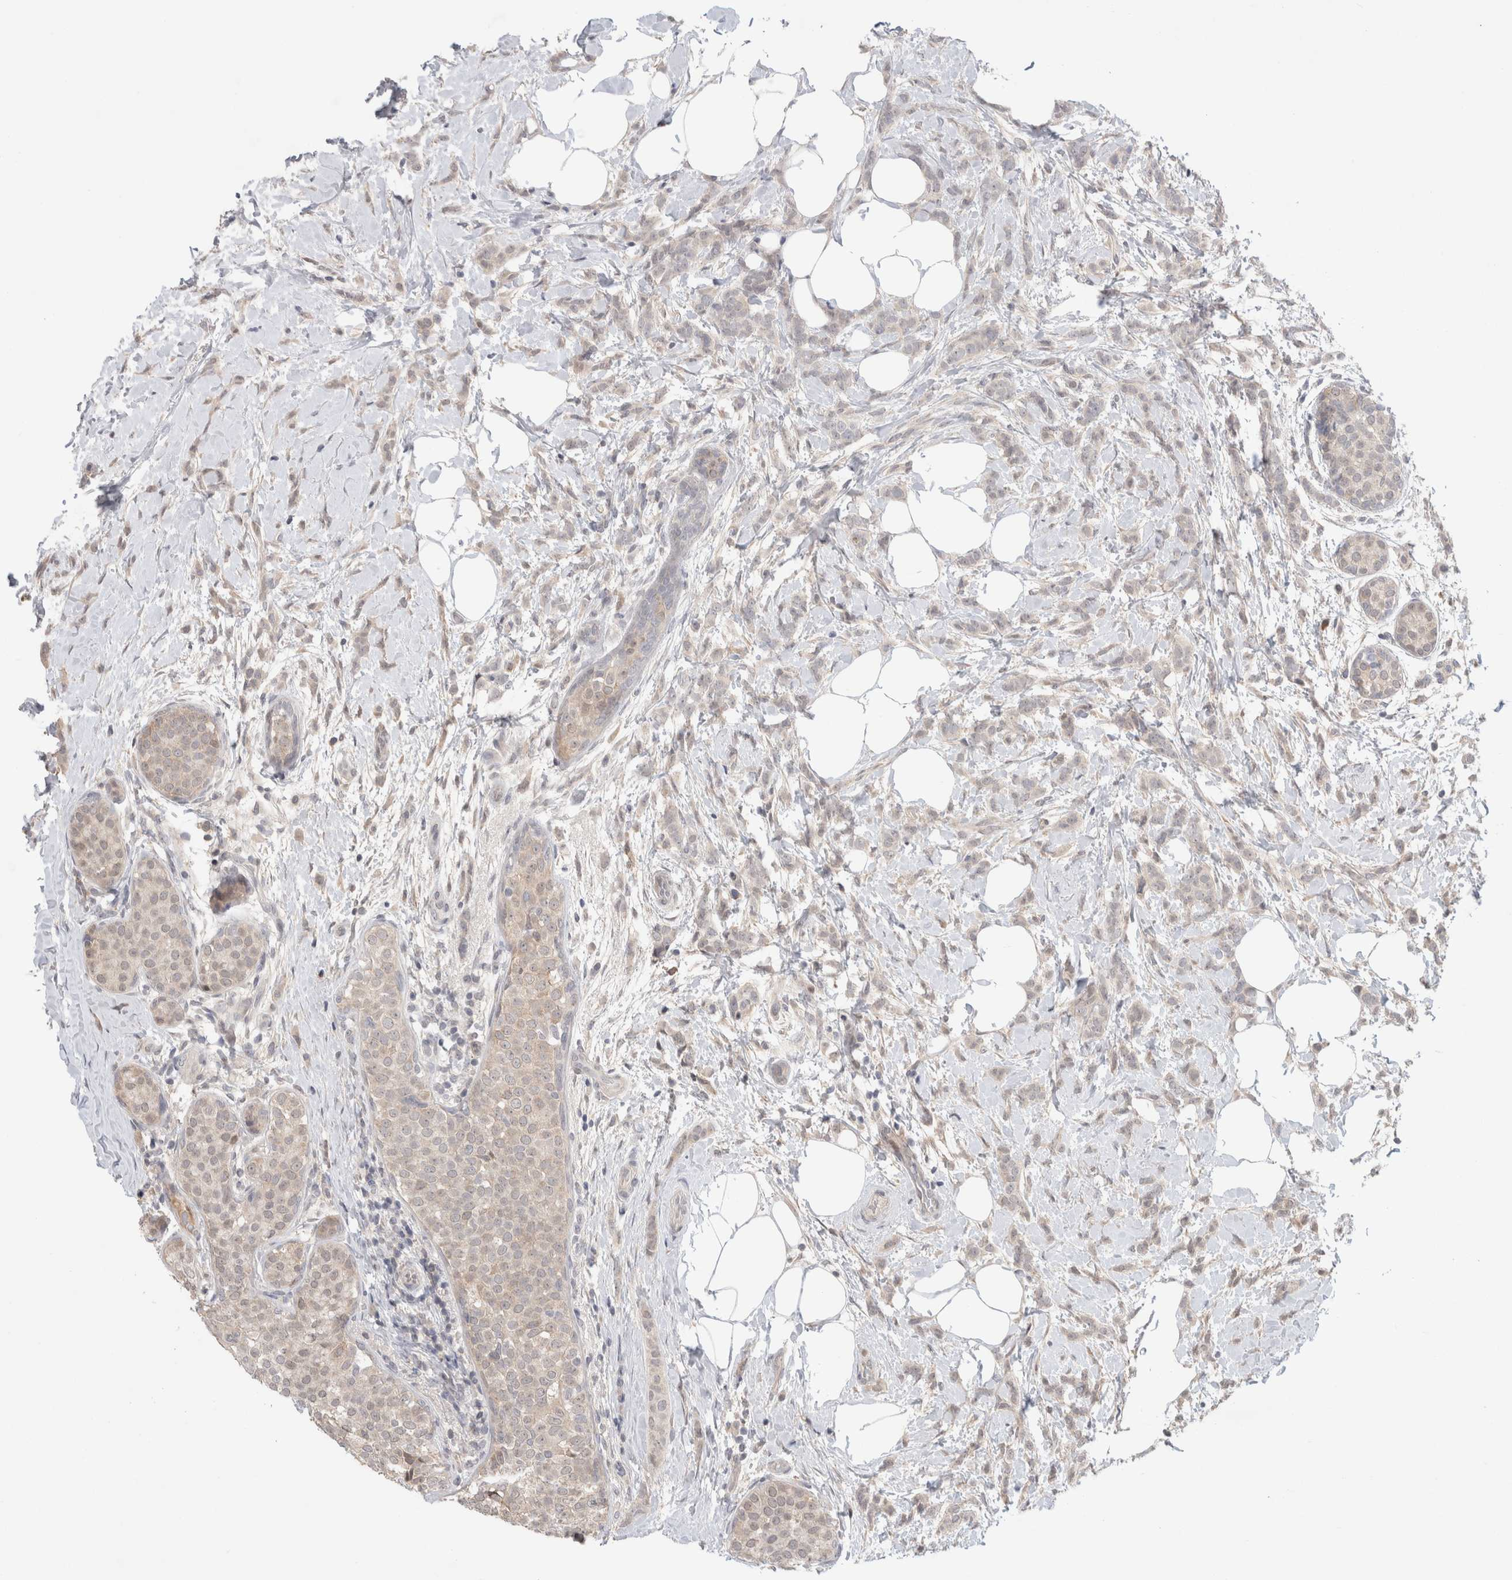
{"staining": {"intensity": "weak", "quantity": "25%-75%", "location": "cytoplasmic/membranous"}, "tissue": "breast cancer", "cell_type": "Tumor cells", "image_type": "cancer", "snomed": [{"axis": "morphology", "description": "Lobular carcinoma, in situ"}, {"axis": "morphology", "description": "Lobular carcinoma"}, {"axis": "topography", "description": "Breast"}], "caption": "Tumor cells demonstrate low levels of weak cytoplasmic/membranous expression in approximately 25%-75% of cells in human breast cancer.", "gene": "SYDE2", "patient": {"sex": "female", "age": 41}}